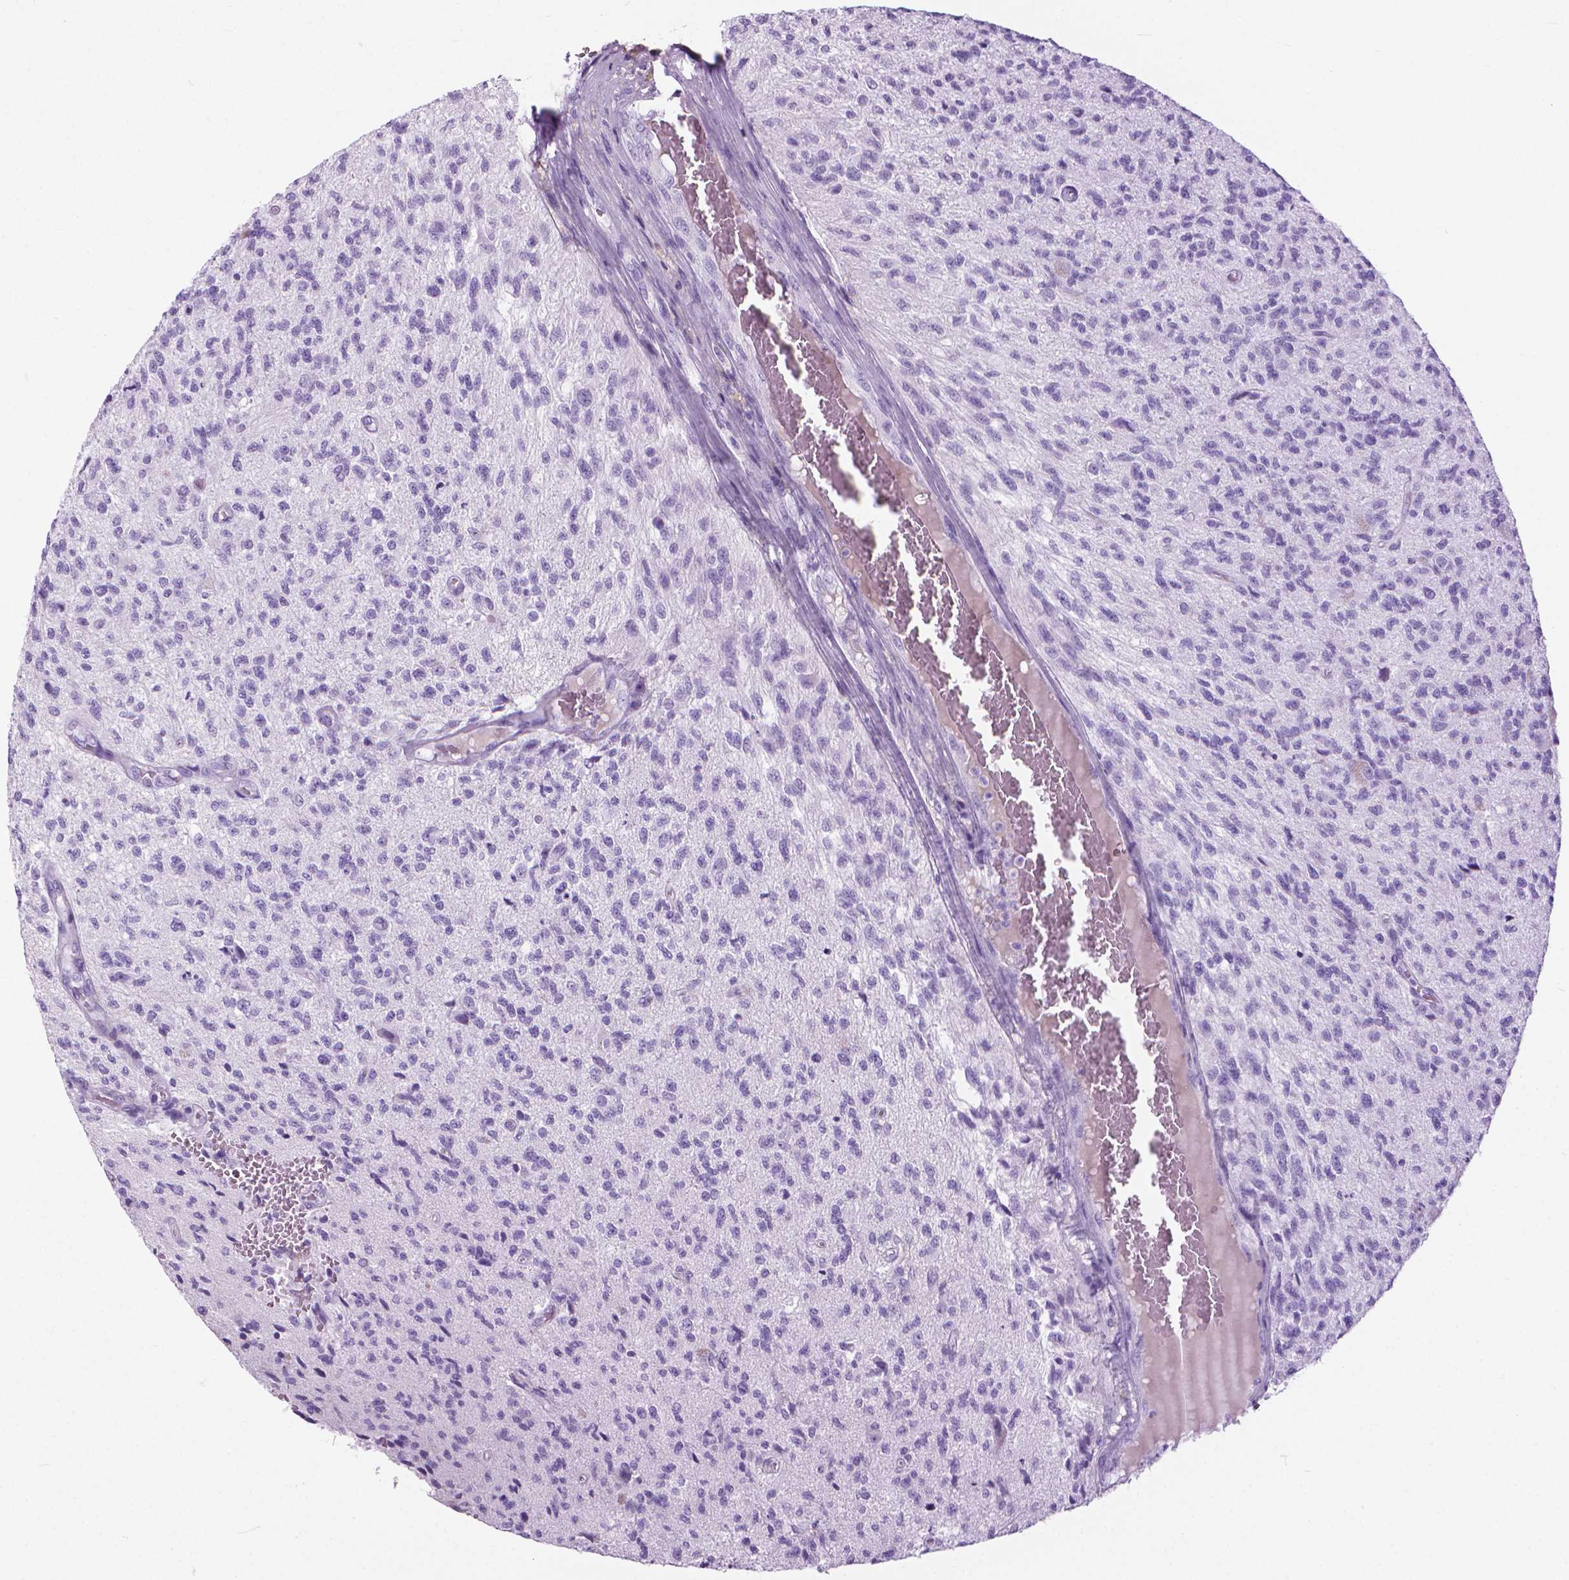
{"staining": {"intensity": "negative", "quantity": "none", "location": "none"}, "tissue": "glioma", "cell_type": "Tumor cells", "image_type": "cancer", "snomed": [{"axis": "morphology", "description": "Glioma, malignant, High grade"}, {"axis": "topography", "description": "Brain"}], "caption": "A photomicrograph of malignant glioma (high-grade) stained for a protein displays no brown staining in tumor cells. (Brightfield microscopy of DAB (3,3'-diaminobenzidine) immunohistochemistry (IHC) at high magnification).", "gene": "HTR2B", "patient": {"sex": "male", "age": 56}}